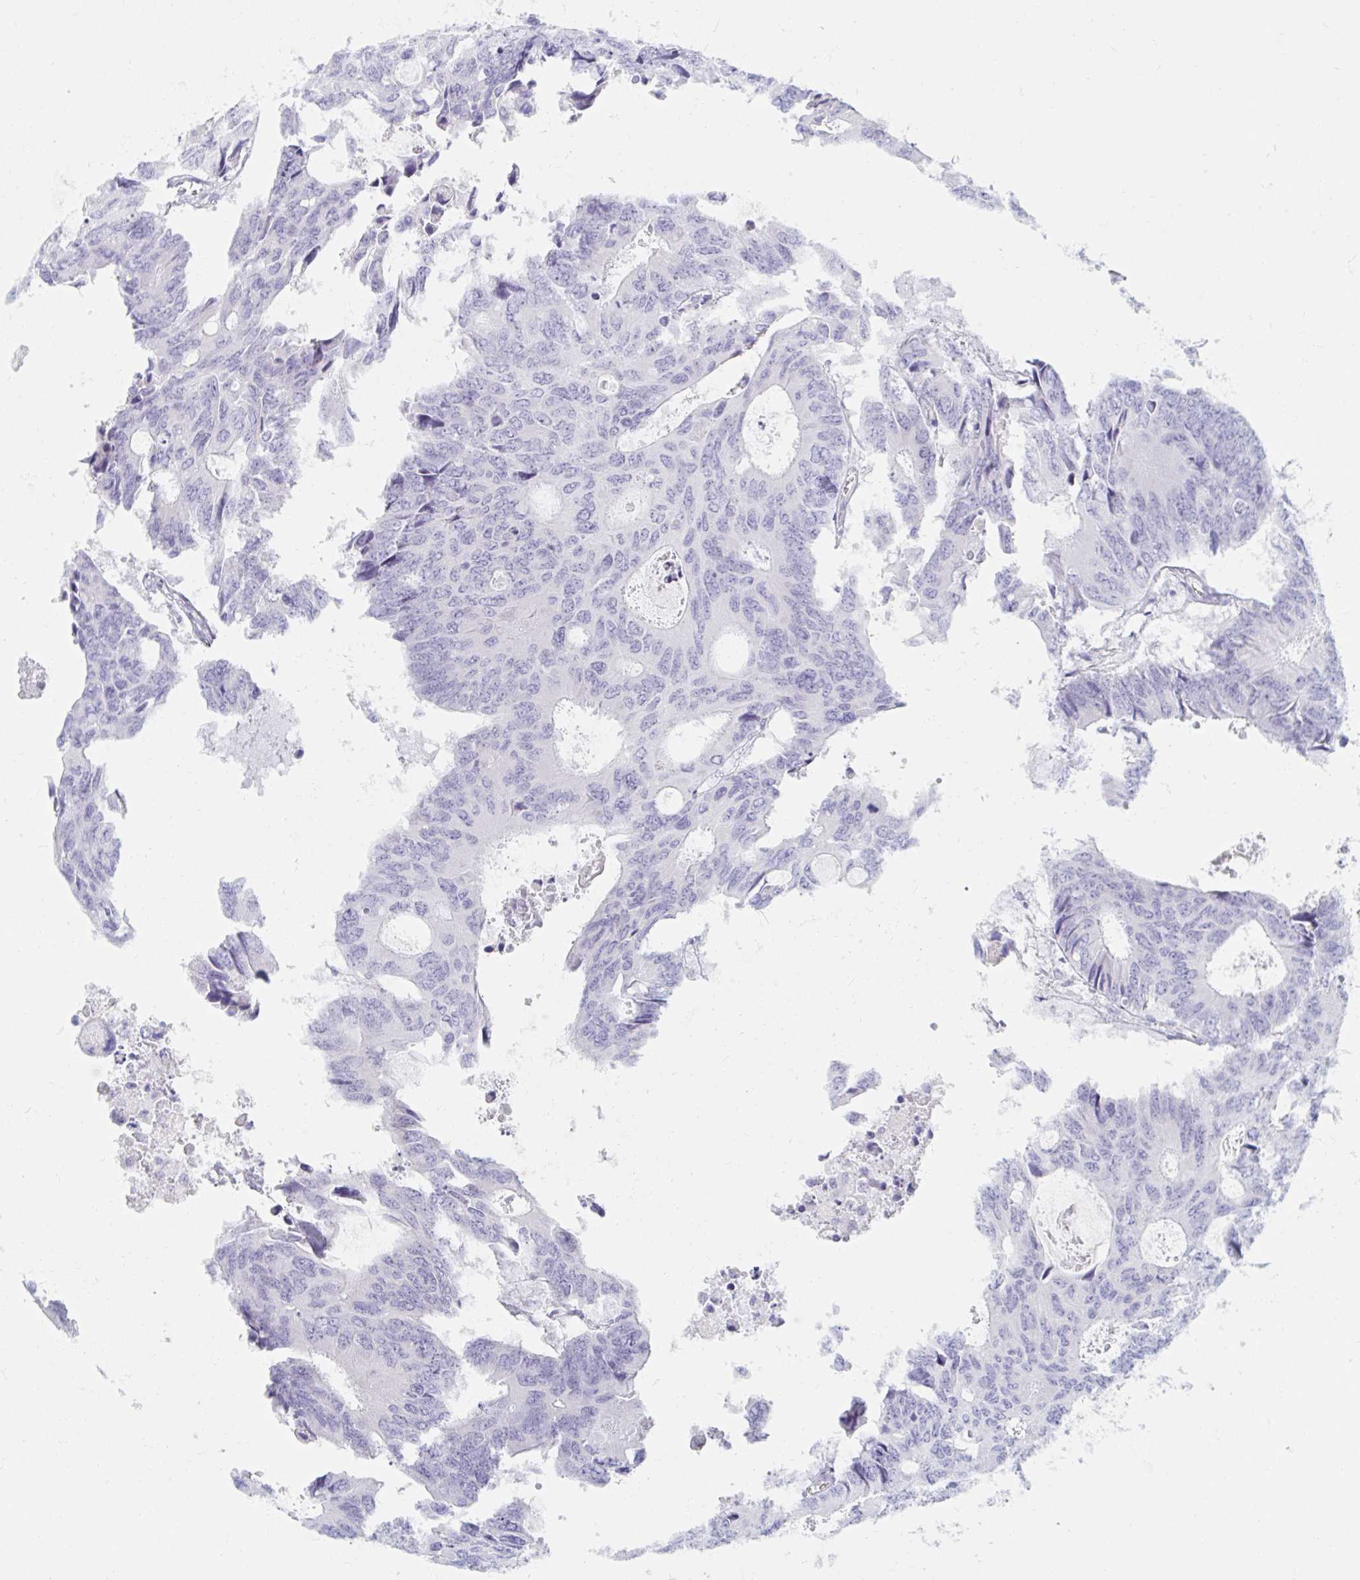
{"staining": {"intensity": "negative", "quantity": "none", "location": "none"}, "tissue": "colorectal cancer", "cell_type": "Tumor cells", "image_type": "cancer", "snomed": [{"axis": "morphology", "description": "Adenocarcinoma, NOS"}, {"axis": "topography", "description": "Rectum"}], "caption": "High power microscopy histopathology image of an immunohistochemistry (IHC) image of colorectal adenocarcinoma, revealing no significant positivity in tumor cells. (Brightfield microscopy of DAB immunohistochemistry at high magnification).", "gene": "MYLK2", "patient": {"sex": "male", "age": 76}}